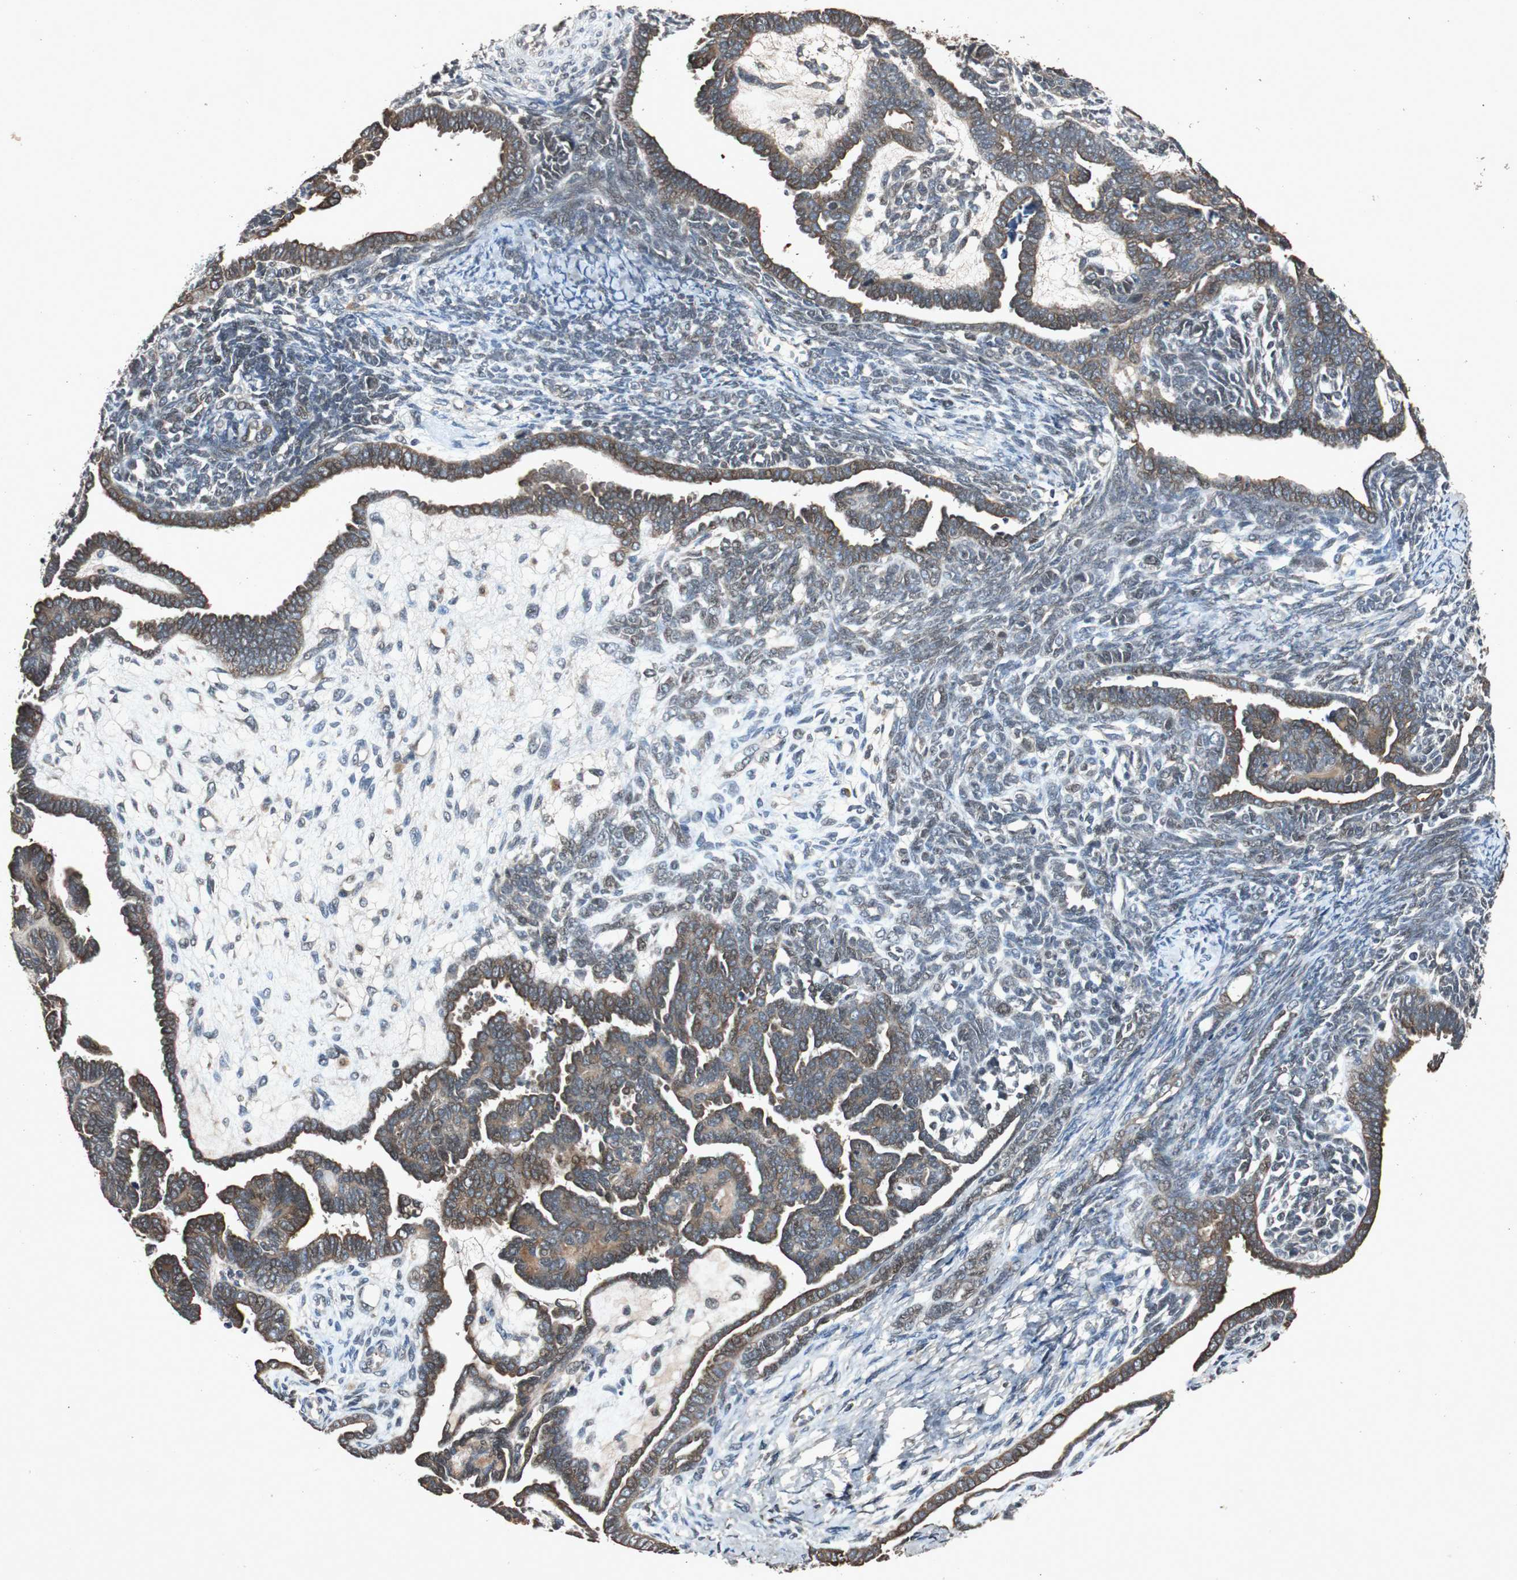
{"staining": {"intensity": "moderate", "quantity": ">75%", "location": "cytoplasmic/membranous"}, "tissue": "endometrial cancer", "cell_type": "Tumor cells", "image_type": "cancer", "snomed": [{"axis": "morphology", "description": "Neoplasm, malignant, NOS"}, {"axis": "topography", "description": "Endometrium"}], "caption": "Human endometrial cancer stained with a brown dye exhibits moderate cytoplasmic/membranous positive staining in approximately >75% of tumor cells.", "gene": "SLIT2", "patient": {"sex": "female", "age": 74}}